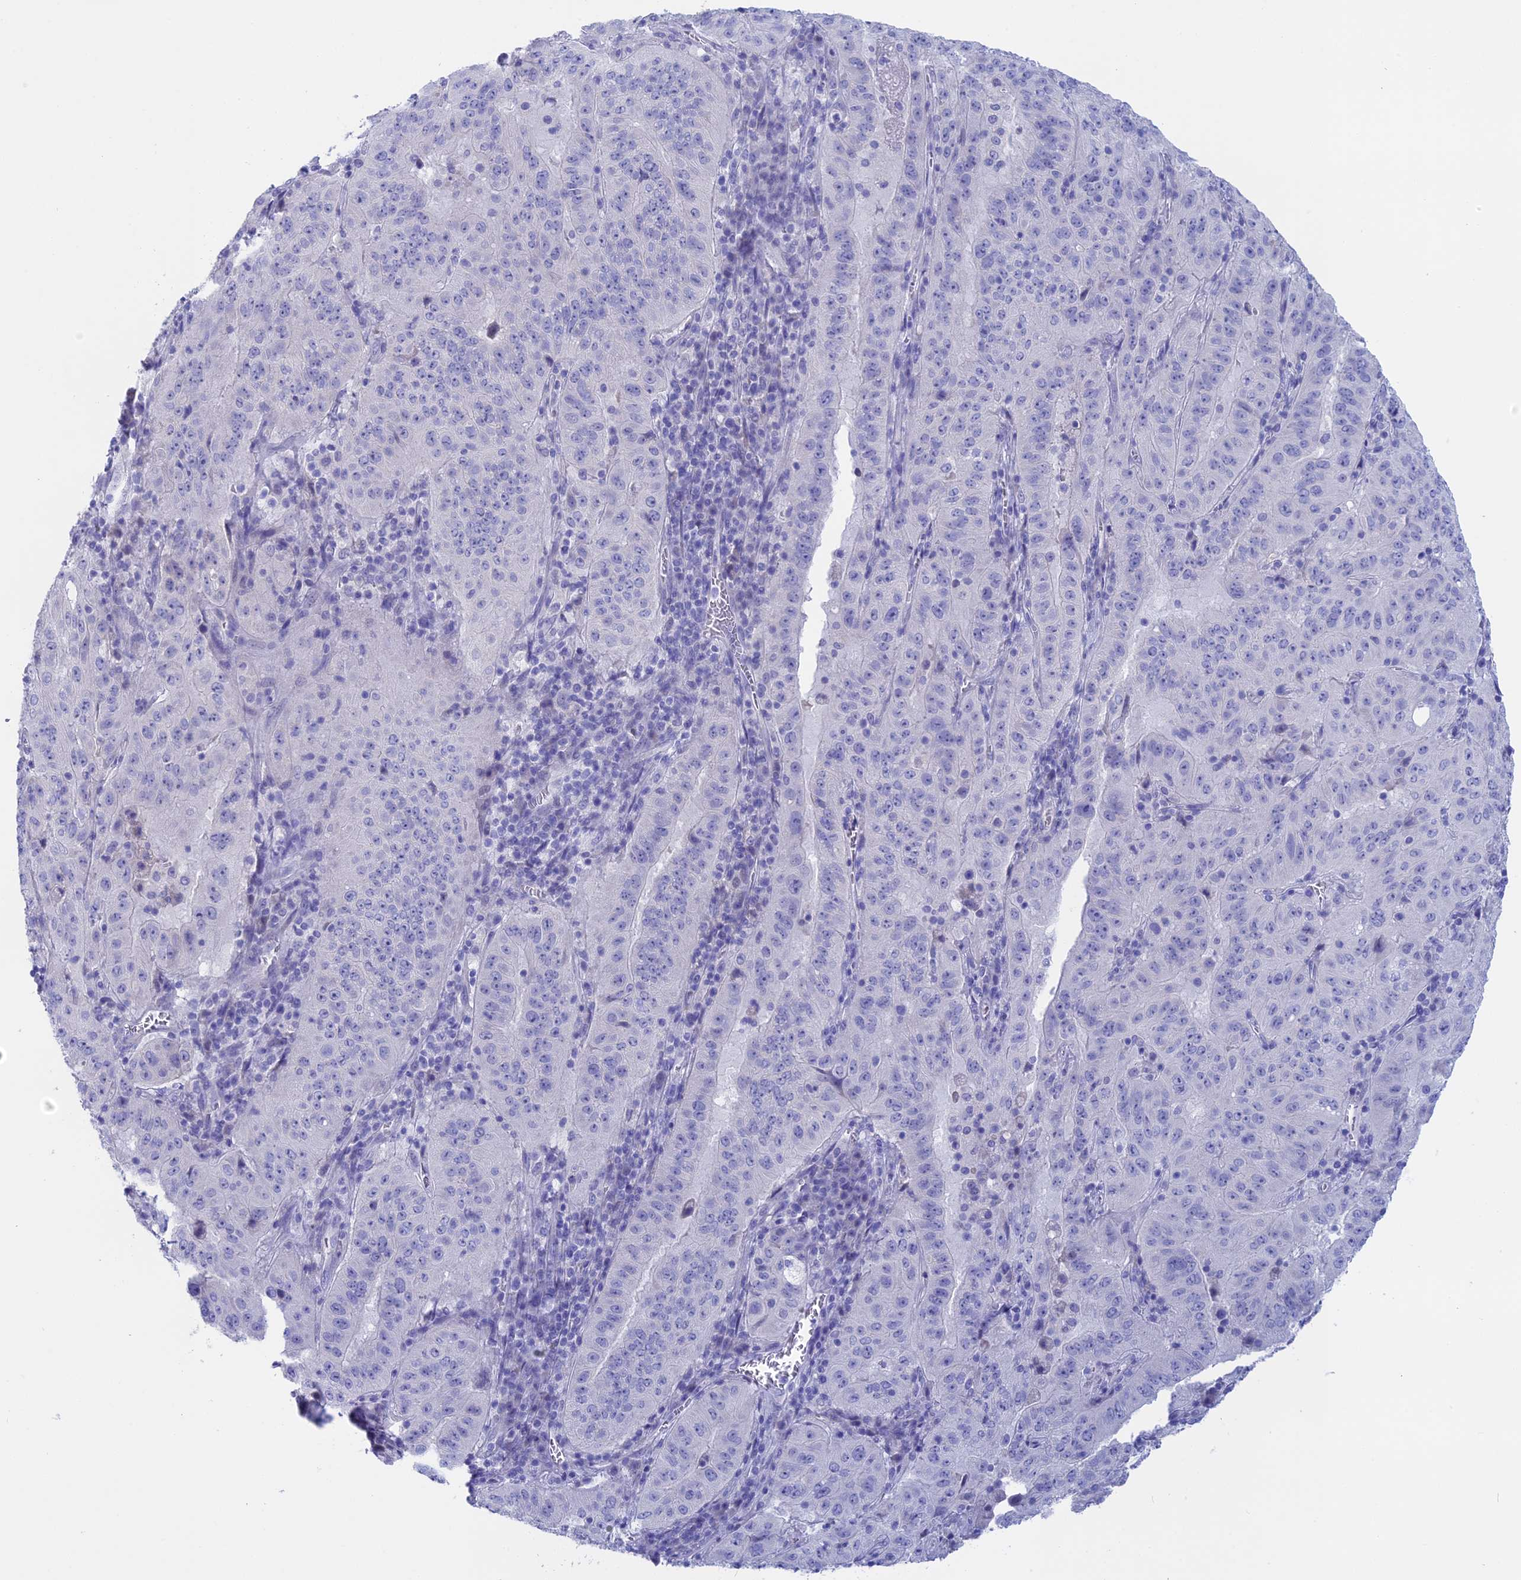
{"staining": {"intensity": "negative", "quantity": "none", "location": "none"}, "tissue": "pancreatic cancer", "cell_type": "Tumor cells", "image_type": "cancer", "snomed": [{"axis": "morphology", "description": "Adenocarcinoma, NOS"}, {"axis": "topography", "description": "Pancreas"}], "caption": "DAB immunohistochemical staining of human pancreatic cancer exhibits no significant staining in tumor cells.", "gene": "BTBD19", "patient": {"sex": "male", "age": 63}}